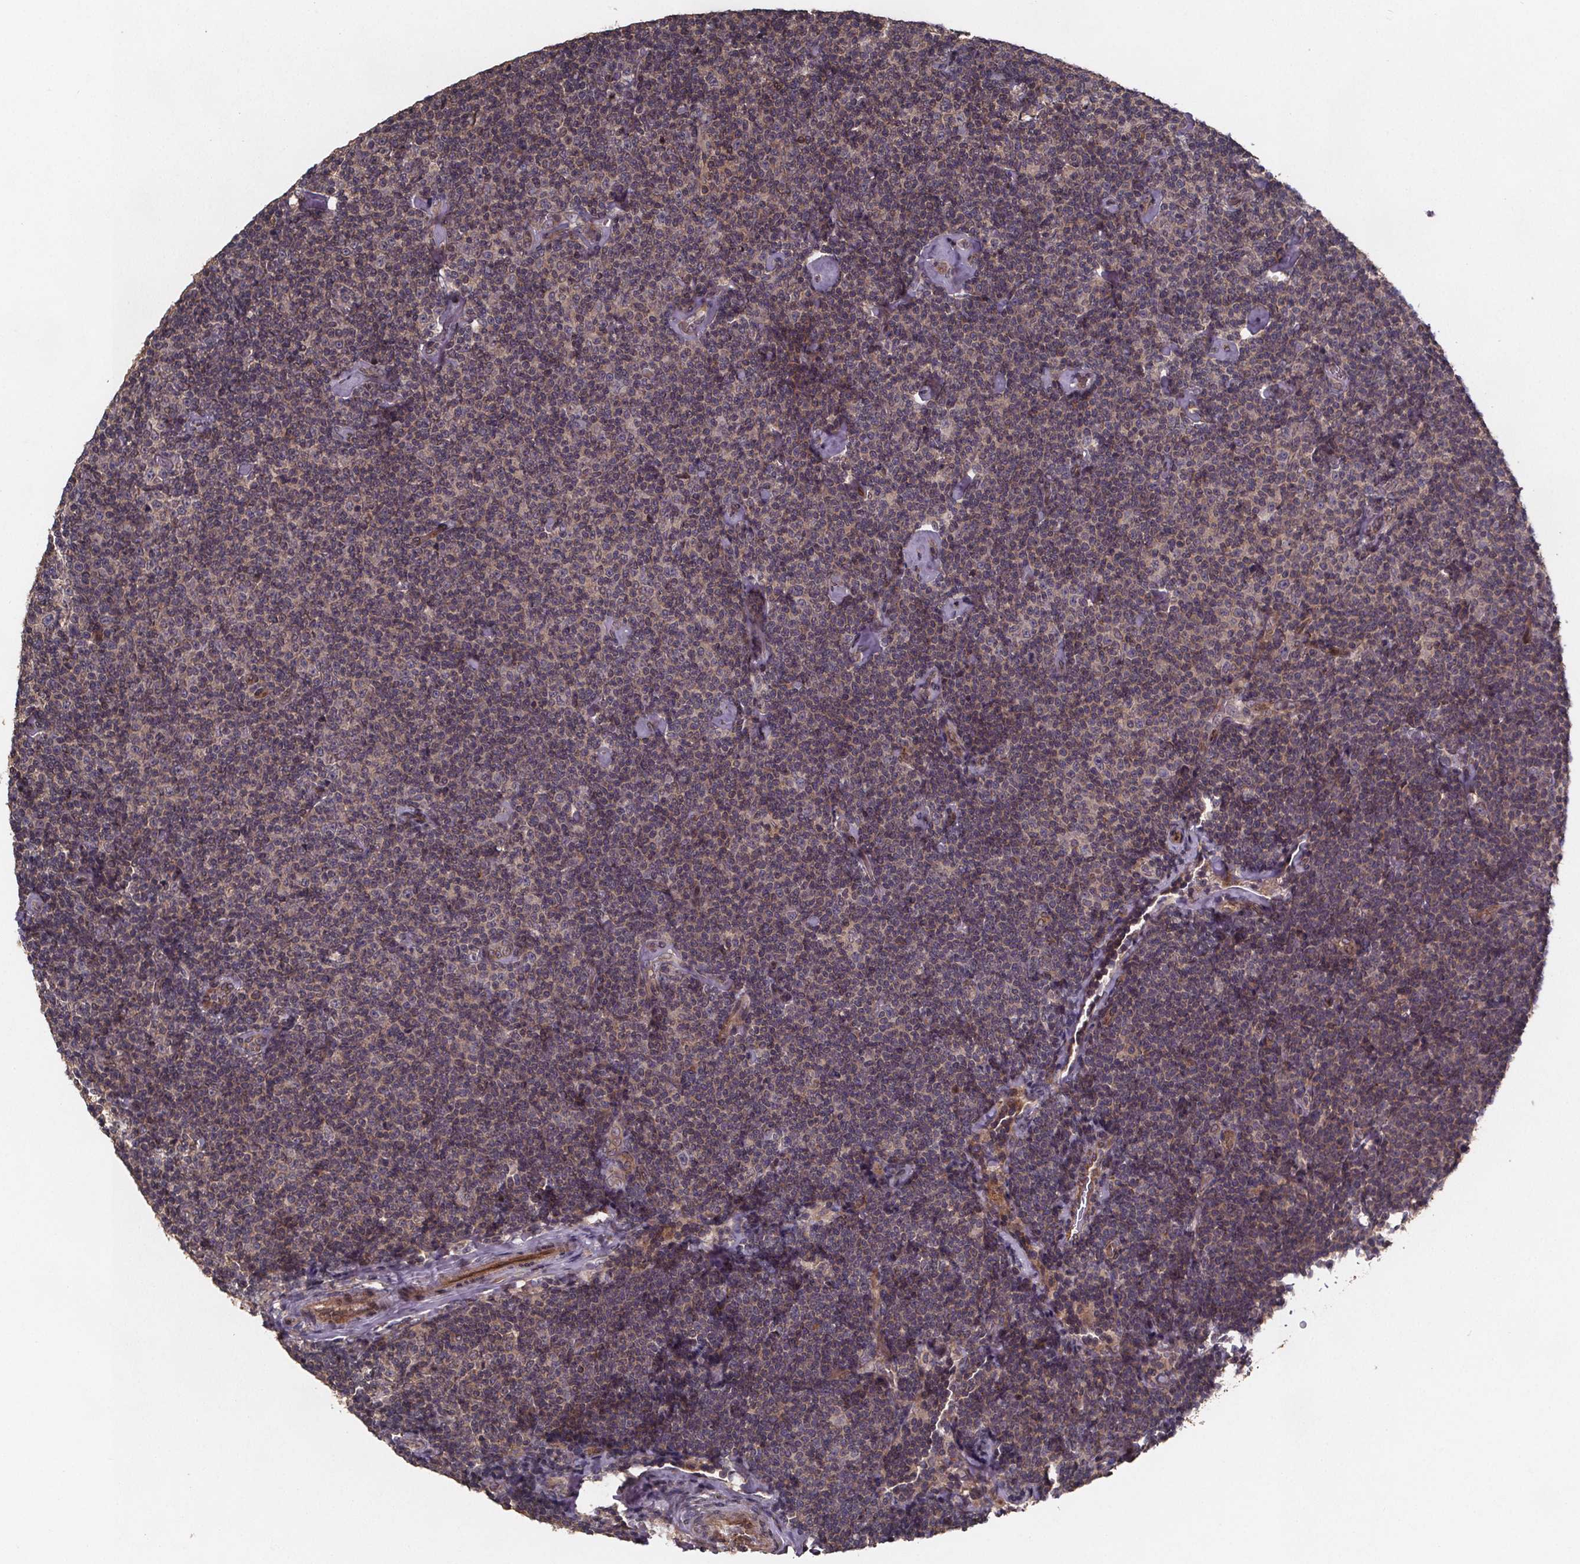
{"staining": {"intensity": "negative", "quantity": "none", "location": "none"}, "tissue": "lymphoma", "cell_type": "Tumor cells", "image_type": "cancer", "snomed": [{"axis": "morphology", "description": "Malignant lymphoma, non-Hodgkin's type, Low grade"}, {"axis": "topography", "description": "Lymph node"}], "caption": "This is an IHC micrograph of low-grade malignant lymphoma, non-Hodgkin's type. There is no staining in tumor cells.", "gene": "PIERCE2", "patient": {"sex": "male", "age": 81}}